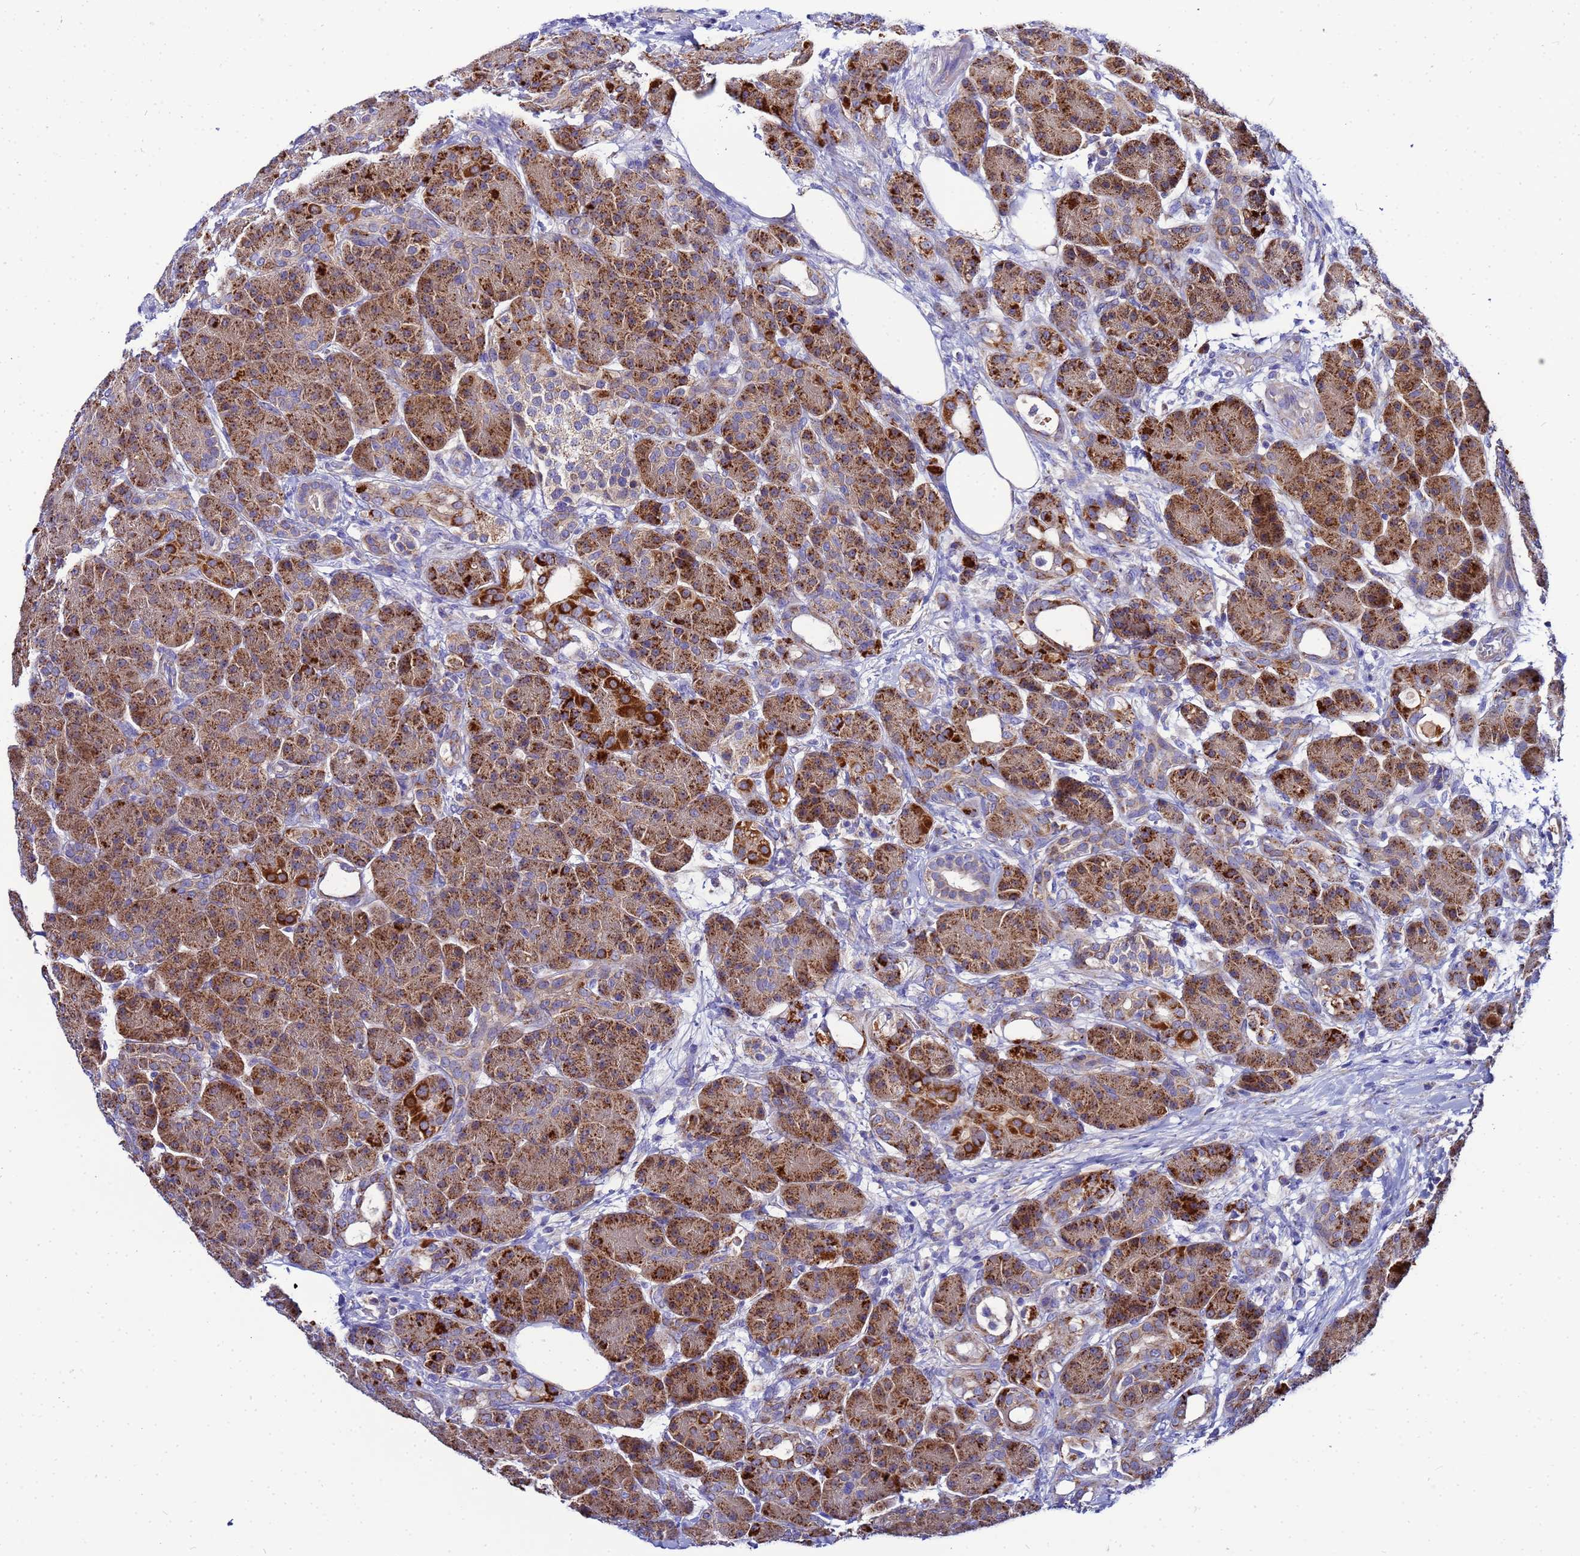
{"staining": {"intensity": "moderate", "quantity": ">75%", "location": "cytoplasmic/membranous"}, "tissue": "pancreas", "cell_type": "Exocrine glandular cells", "image_type": "normal", "snomed": [{"axis": "morphology", "description": "Normal tissue, NOS"}, {"axis": "topography", "description": "Pancreas"}], "caption": "Exocrine glandular cells display medium levels of moderate cytoplasmic/membranous staining in about >75% of cells in benign human pancreas.", "gene": "FAHD2A", "patient": {"sex": "male", "age": 63}}